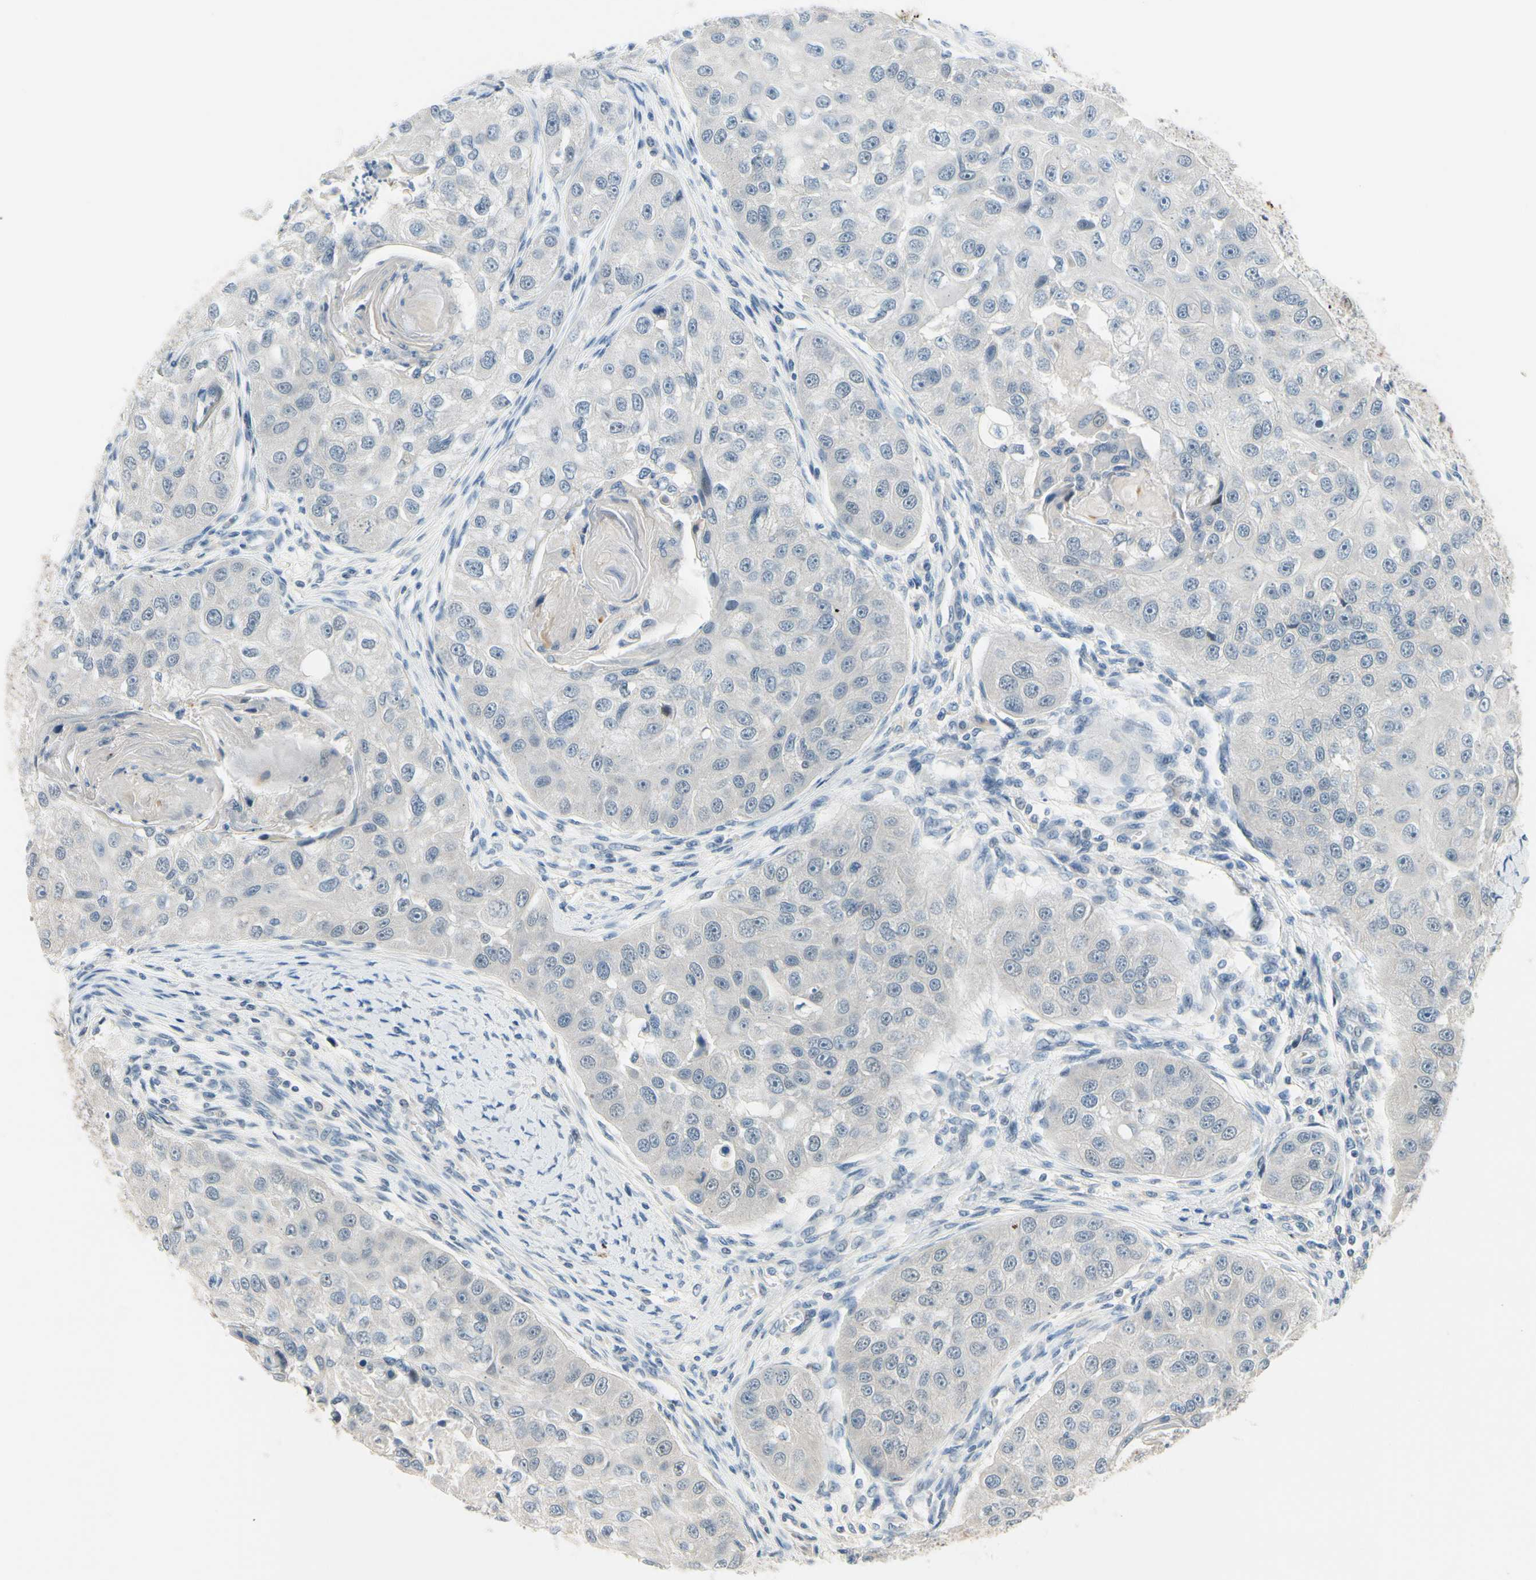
{"staining": {"intensity": "negative", "quantity": "none", "location": "none"}, "tissue": "head and neck cancer", "cell_type": "Tumor cells", "image_type": "cancer", "snomed": [{"axis": "morphology", "description": "Normal tissue, NOS"}, {"axis": "morphology", "description": "Squamous cell carcinoma, NOS"}, {"axis": "topography", "description": "Skeletal muscle"}, {"axis": "topography", "description": "Head-Neck"}], "caption": "Tumor cells show no significant protein staining in head and neck cancer.", "gene": "SLC27A6", "patient": {"sex": "male", "age": 51}}